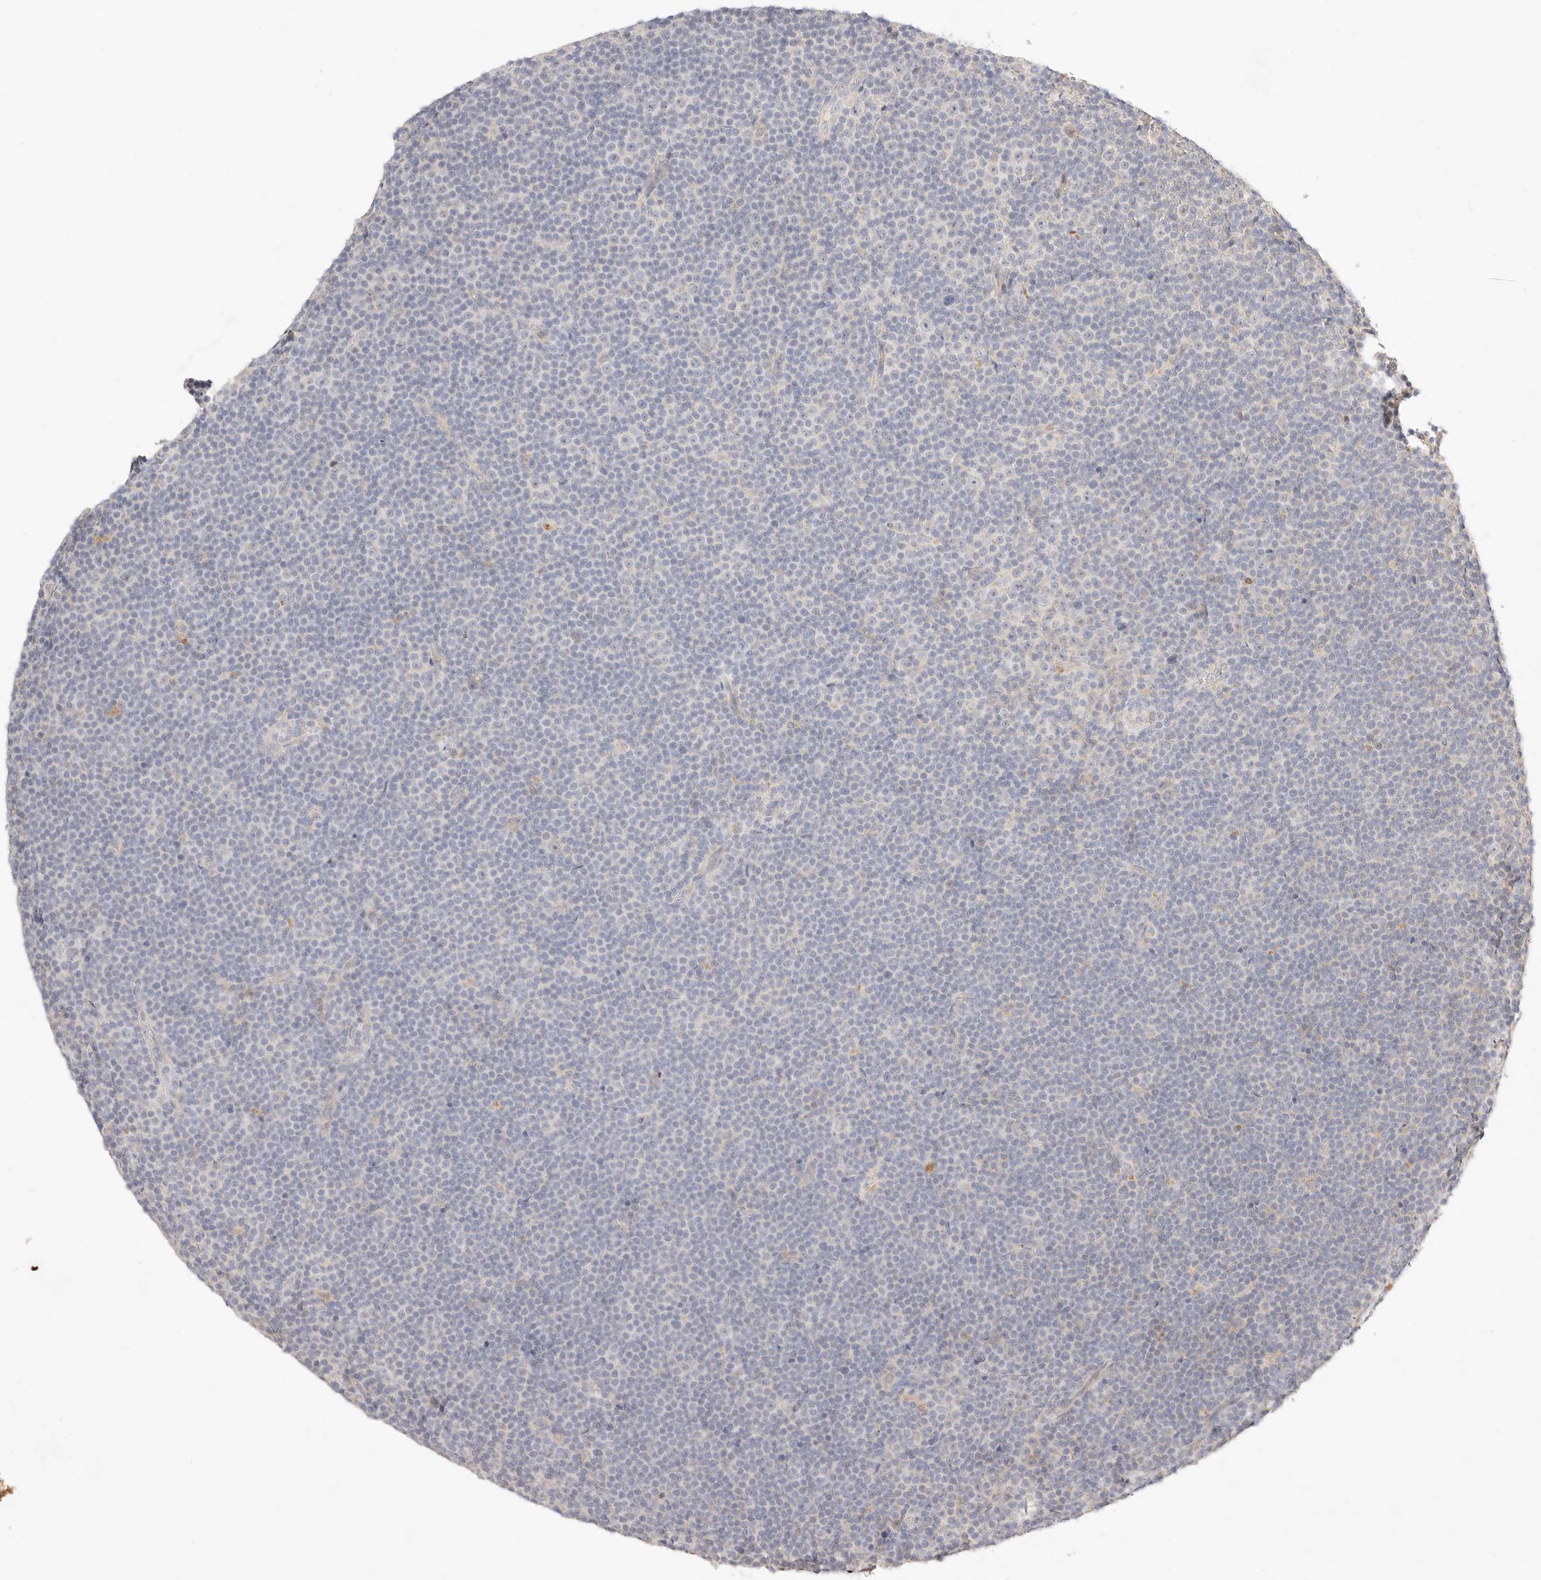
{"staining": {"intensity": "negative", "quantity": "none", "location": "none"}, "tissue": "lymphoma", "cell_type": "Tumor cells", "image_type": "cancer", "snomed": [{"axis": "morphology", "description": "Malignant lymphoma, non-Hodgkin's type, Low grade"}, {"axis": "topography", "description": "Lymph node"}], "caption": "Human malignant lymphoma, non-Hodgkin's type (low-grade) stained for a protein using IHC shows no expression in tumor cells.", "gene": "ACOX1", "patient": {"sex": "female", "age": 67}}